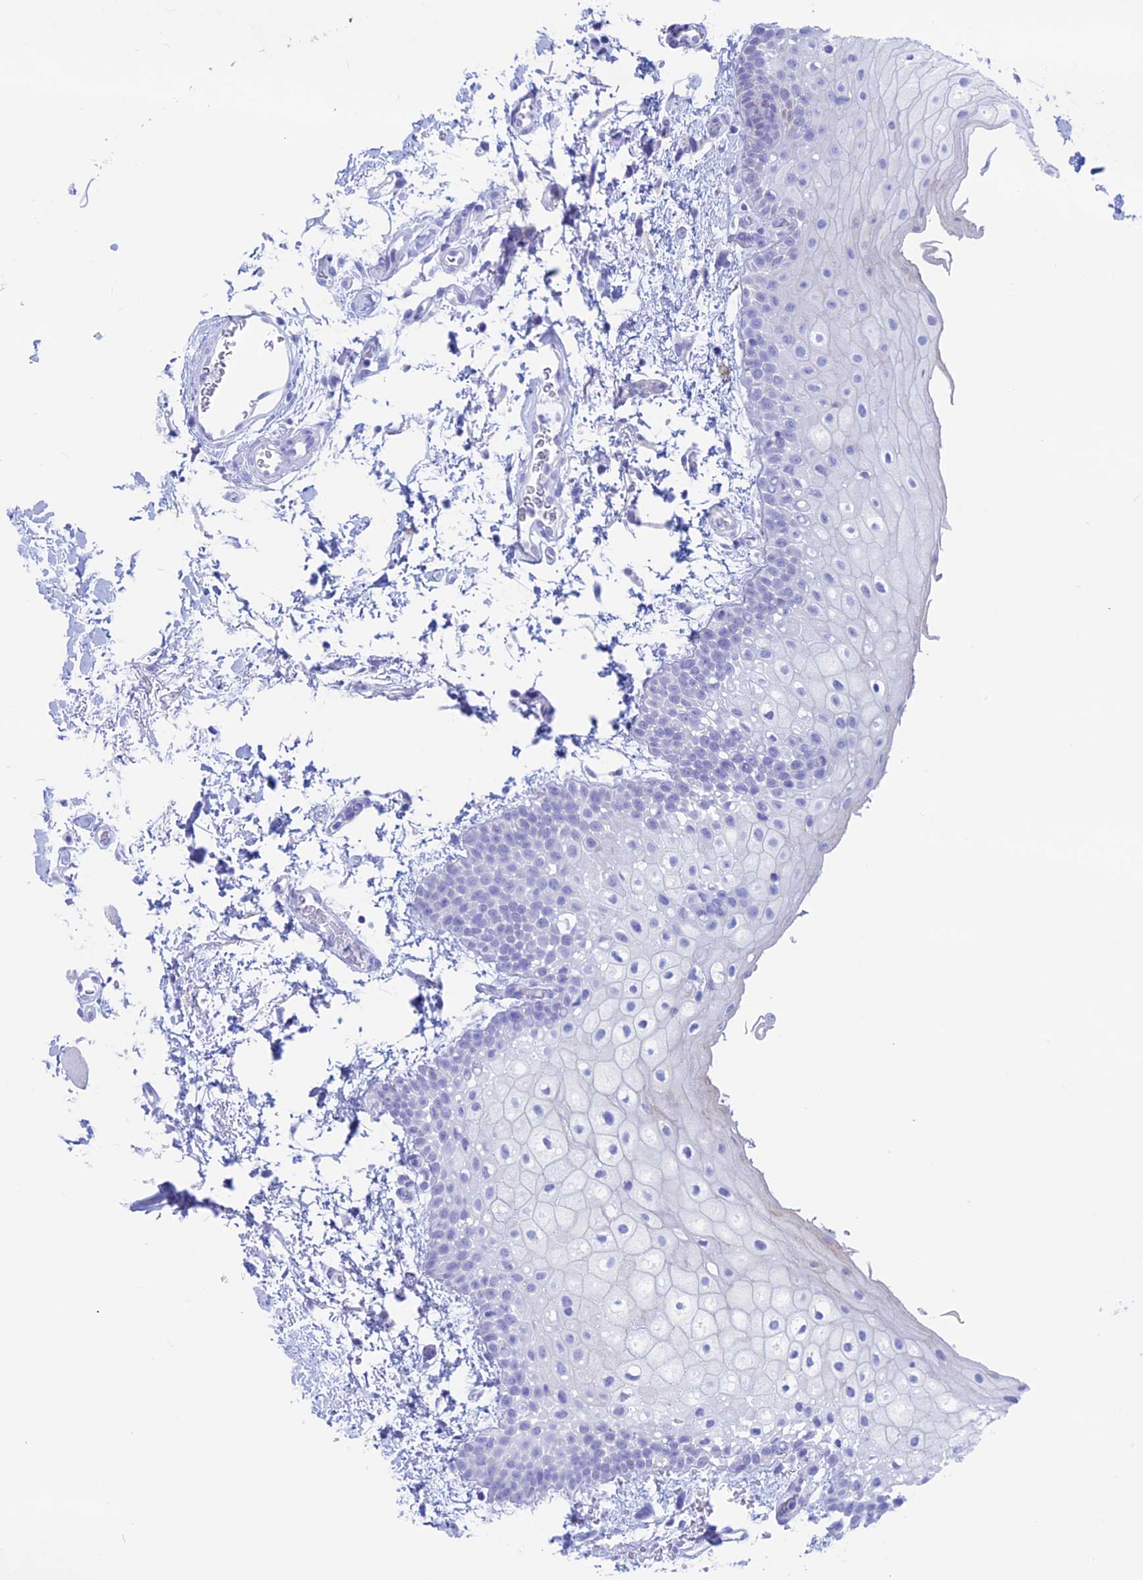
{"staining": {"intensity": "negative", "quantity": "none", "location": "none"}, "tissue": "oral mucosa", "cell_type": "Squamous epithelial cells", "image_type": "normal", "snomed": [{"axis": "morphology", "description": "Normal tissue, NOS"}, {"axis": "topography", "description": "Oral tissue"}], "caption": "Immunohistochemical staining of normal oral mucosa displays no significant expression in squamous epithelial cells.", "gene": "RP1", "patient": {"sex": "male", "age": 62}}